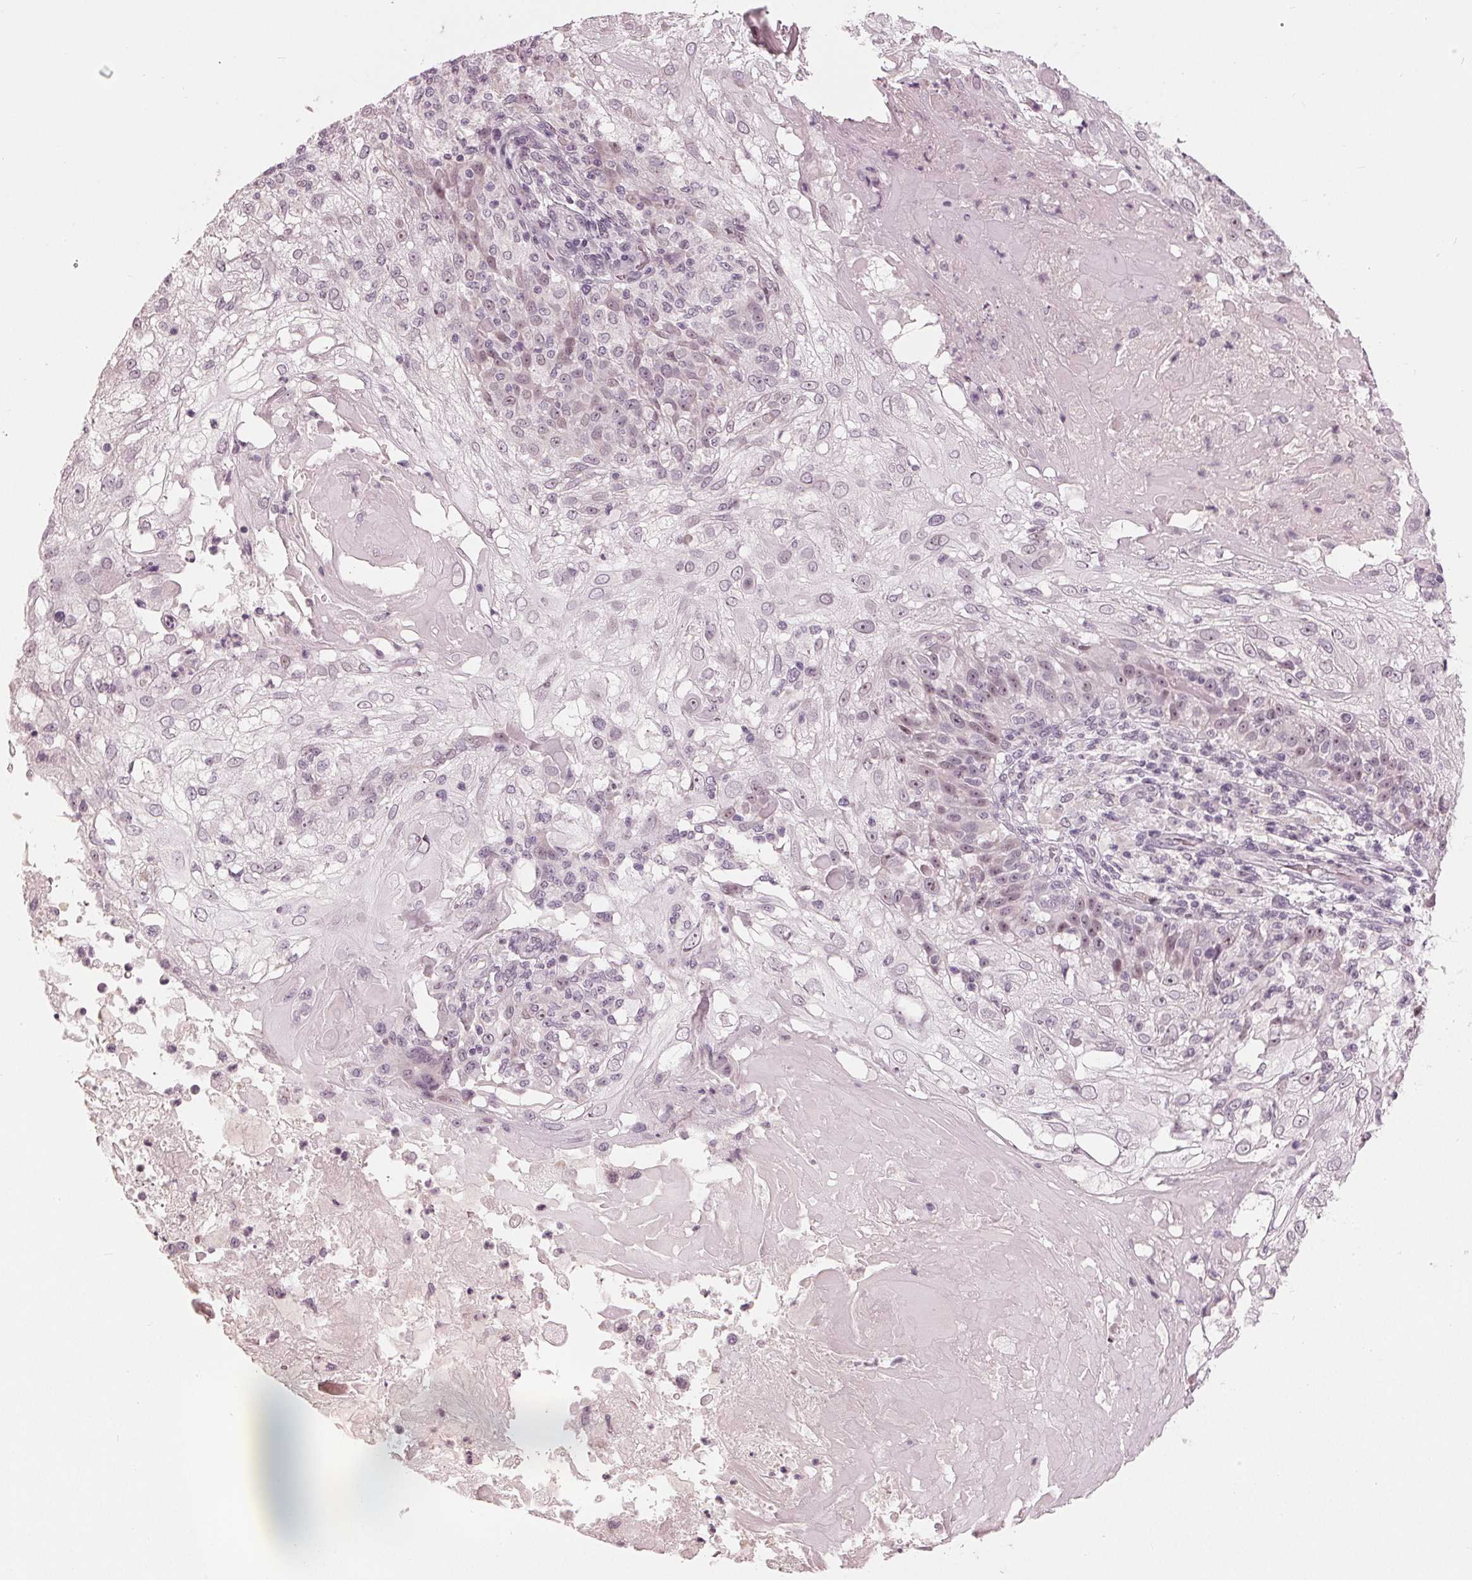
{"staining": {"intensity": "weak", "quantity": "<25%", "location": "nuclear"}, "tissue": "skin cancer", "cell_type": "Tumor cells", "image_type": "cancer", "snomed": [{"axis": "morphology", "description": "Normal tissue, NOS"}, {"axis": "morphology", "description": "Squamous cell carcinoma, NOS"}, {"axis": "topography", "description": "Skin"}], "caption": "Tumor cells show no significant positivity in skin cancer (squamous cell carcinoma).", "gene": "ADPRHL1", "patient": {"sex": "female", "age": 83}}